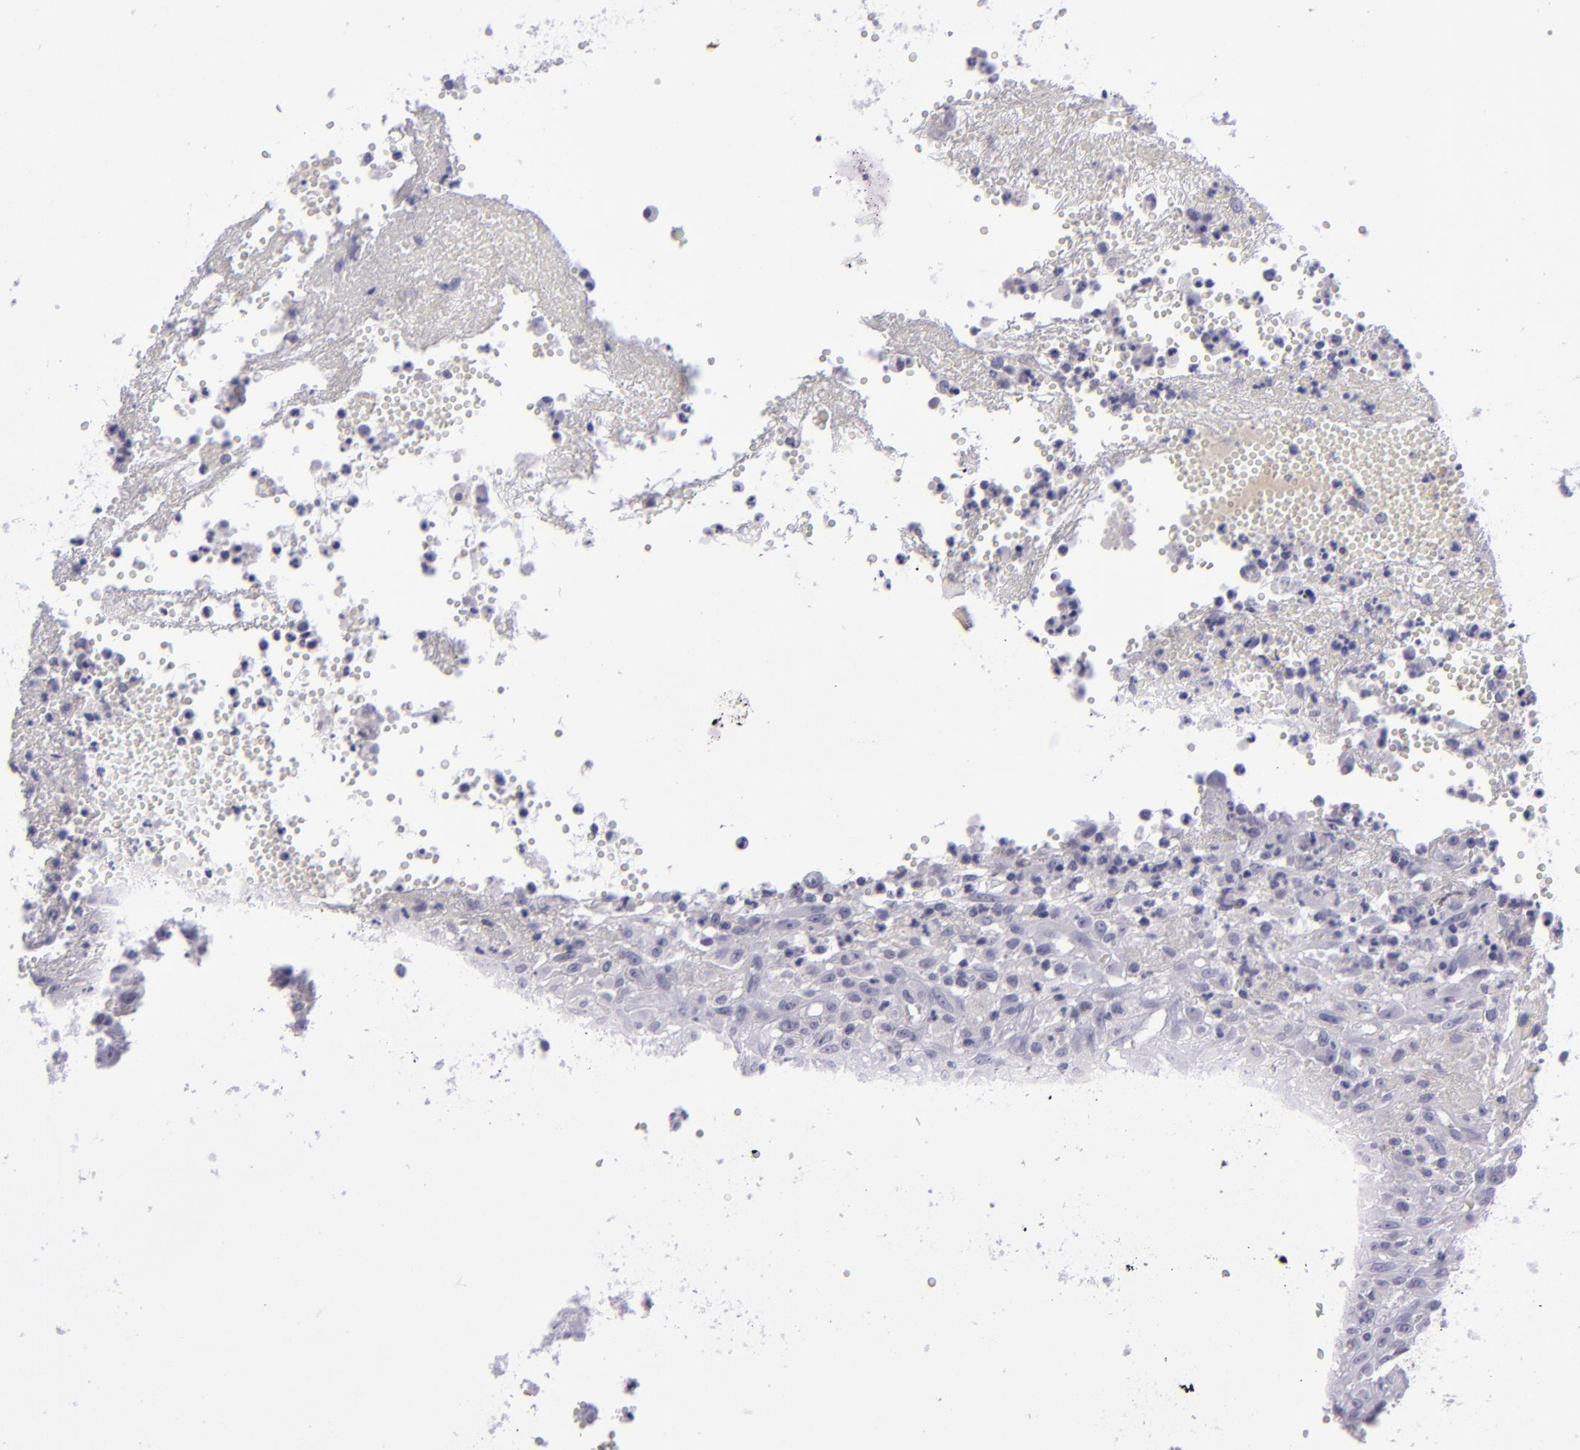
{"staining": {"intensity": "negative", "quantity": "none", "location": "none"}, "tissue": "glioma", "cell_type": "Tumor cells", "image_type": "cancer", "snomed": [{"axis": "morphology", "description": "Glioma, malignant, High grade"}, {"axis": "topography", "description": "Brain"}], "caption": "The photomicrograph shows no significant positivity in tumor cells of malignant high-grade glioma.", "gene": "POU2F2", "patient": {"sex": "male", "age": 66}}